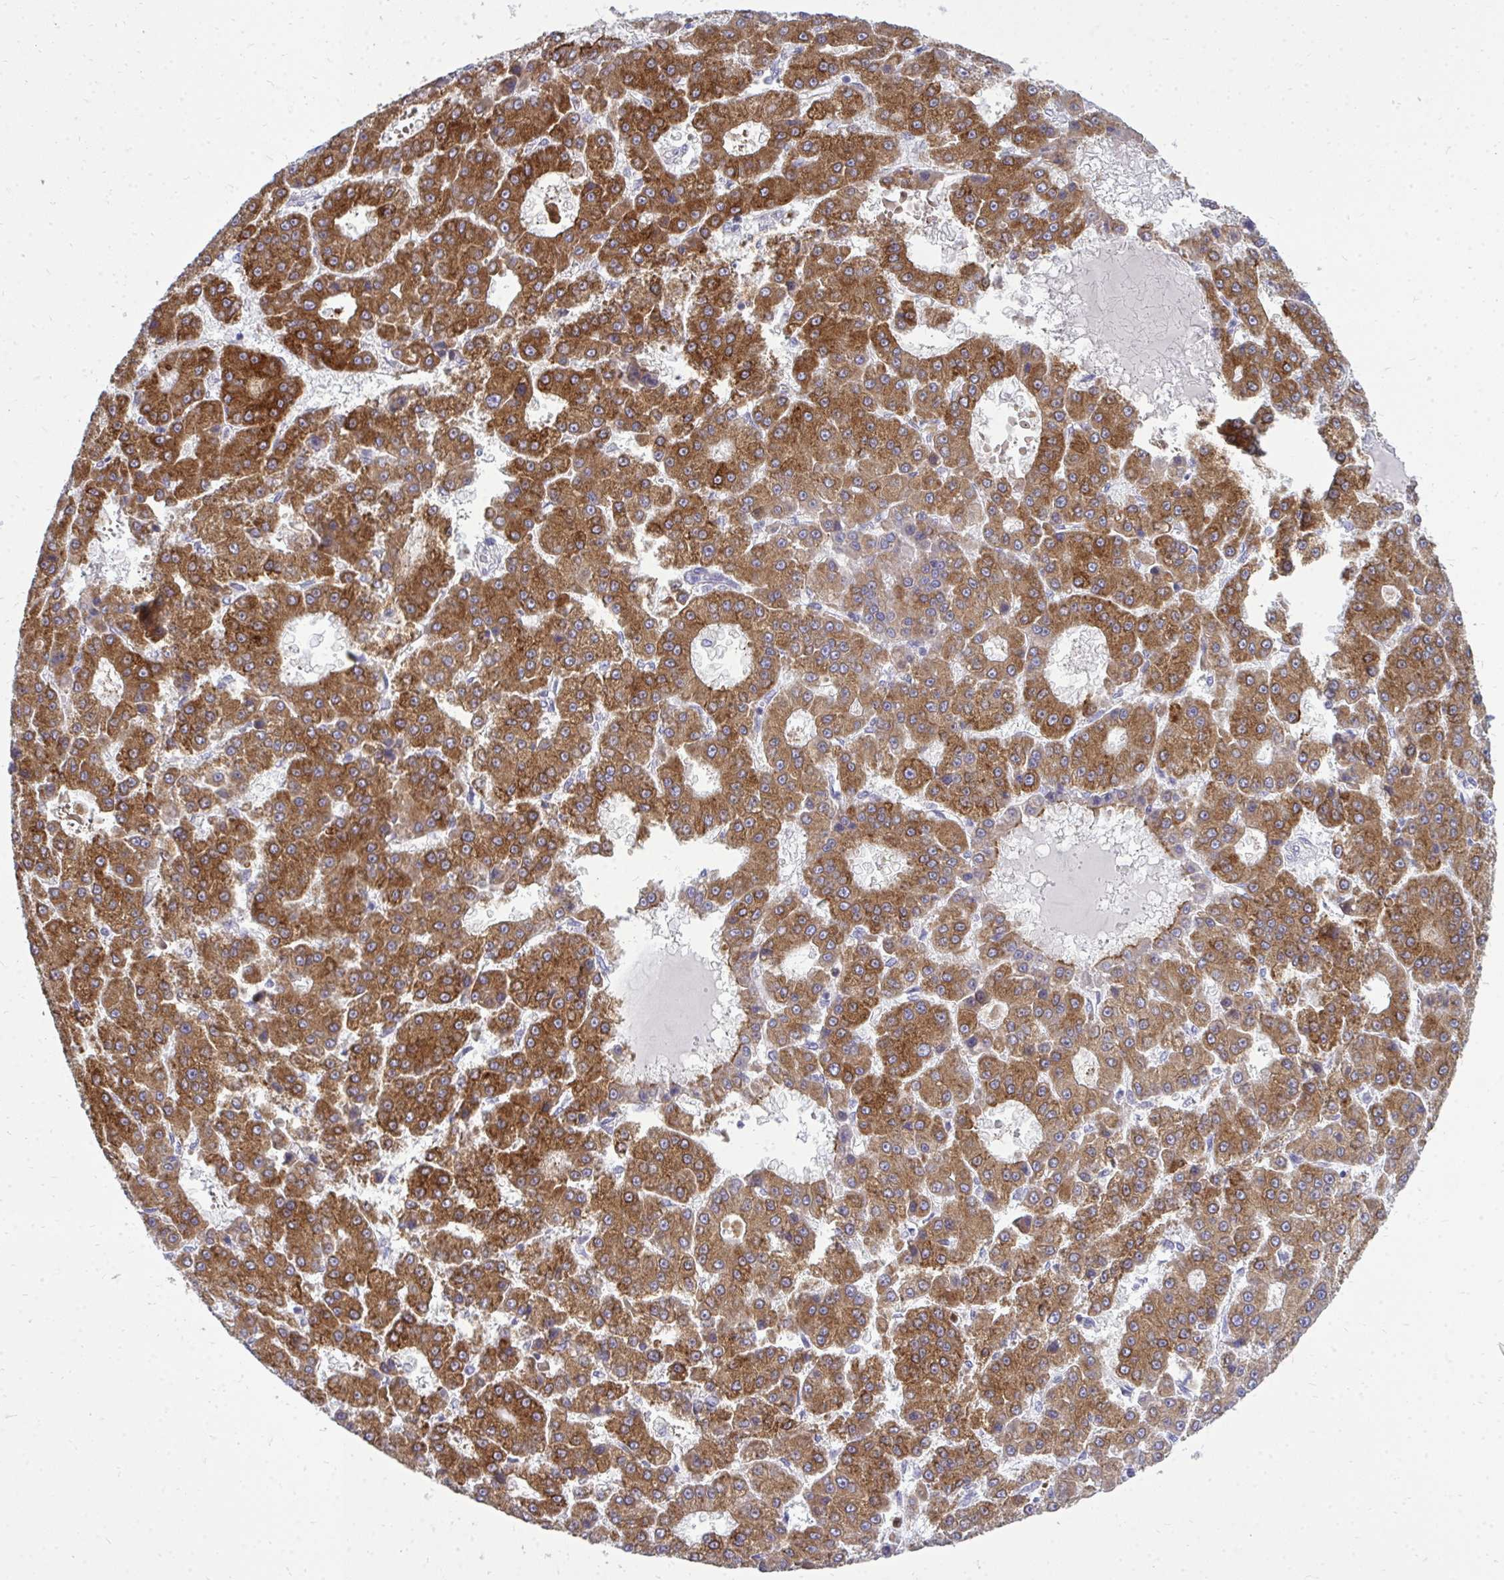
{"staining": {"intensity": "strong", "quantity": ">75%", "location": "cytoplasmic/membranous"}, "tissue": "liver cancer", "cell_type": "Tumor cells", "image_type": "cancer", "snomed": [{"axis": "morphology", "description": "Carcinoma, Hepatocellular, NOS"}, {"axis": "topography", "description": "Liver"}], "caption": "Immunohistochemical staining of liver hepatocellular carcinoma demonstrates high levels of strong cytoplasmic/membranous positivity in about >75% of tumor cells.", "gene": "ACSL5", "patient": {"sex": "male", "age": 70}}